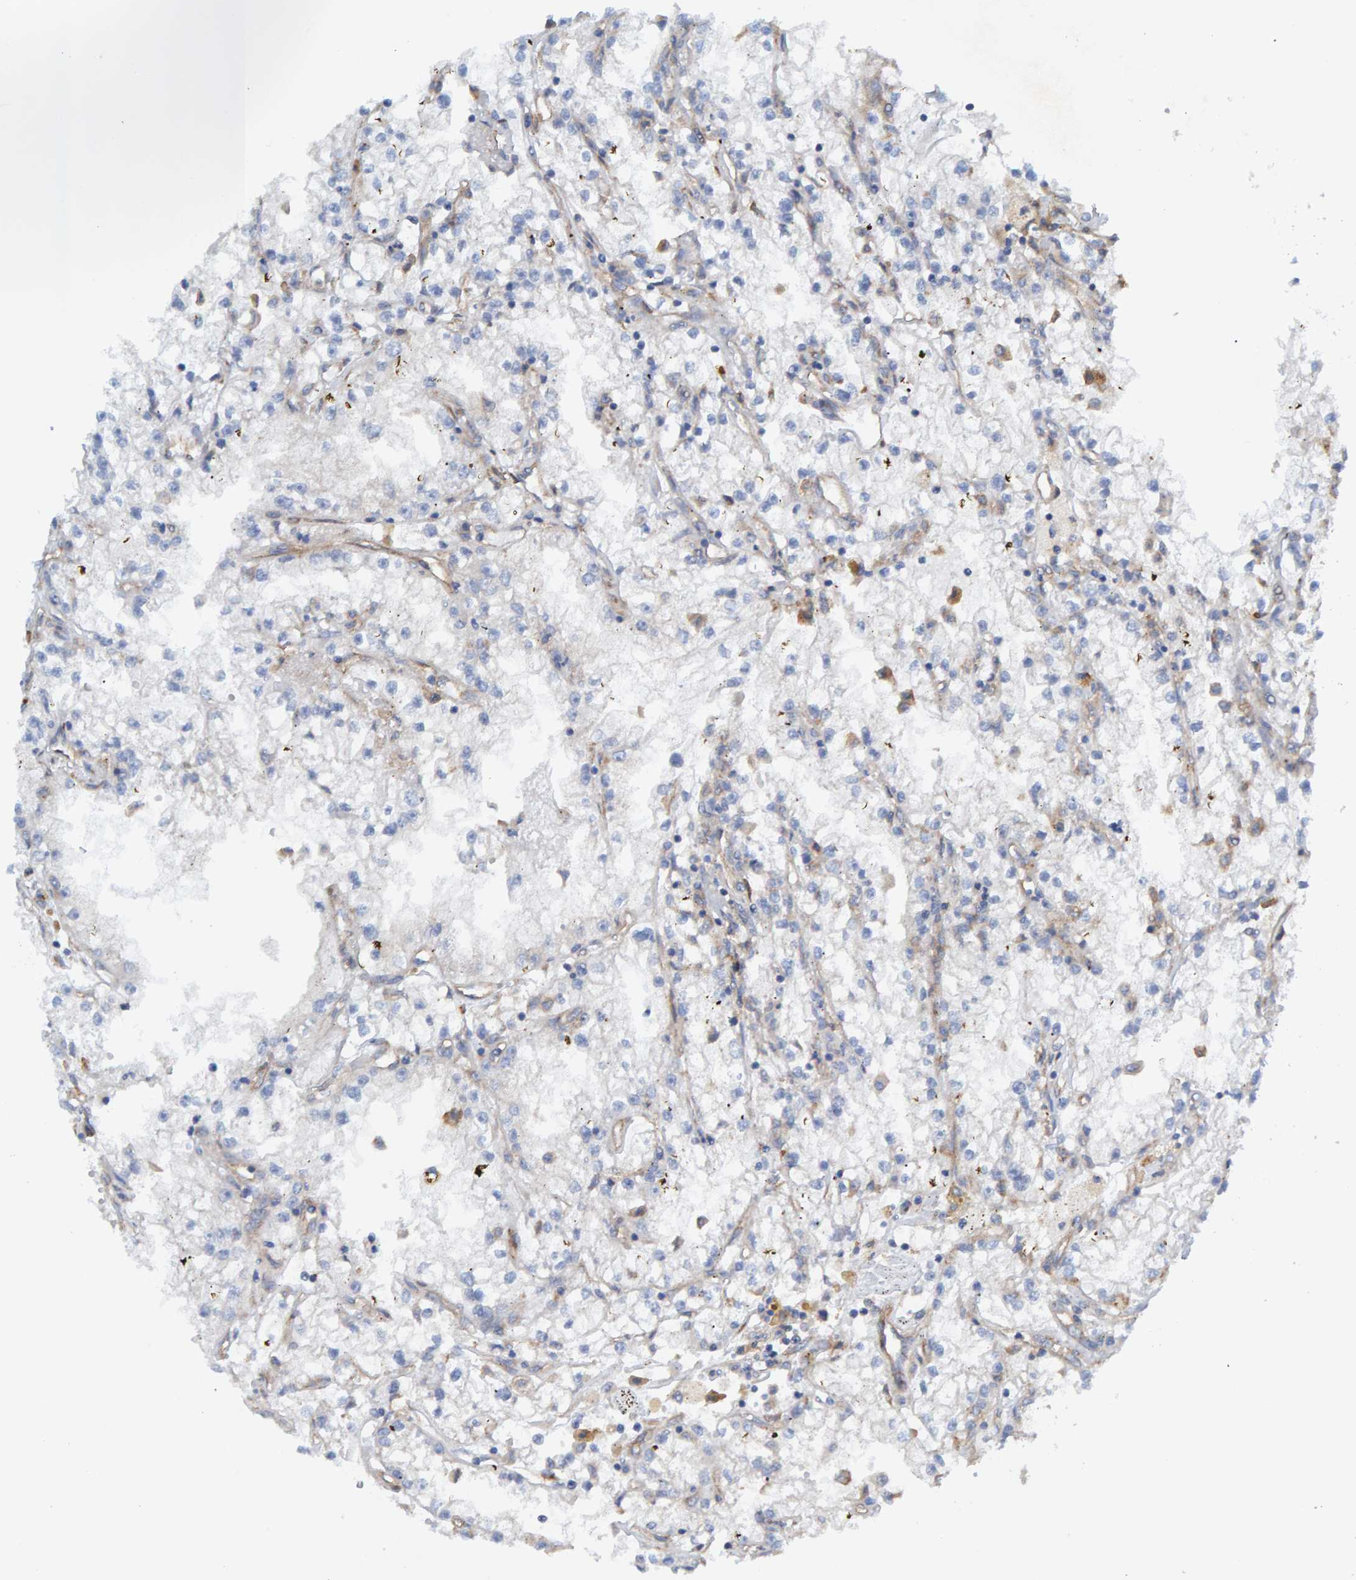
{"staining": {"intensity": "weak", "quantity": "<25%", "location": "cytoplasmic/membranous"}, "tissue": "renal cancer", "cell_type": "Tumor cells", "image_type": "cancer", "snomed": [{"axis": "morphology", "description": "Adenocarcinoma, NOS"}, {"axis": "topography", "description": "Kidney"}], "caption": "Tumor cells show no significant expression in renal cancer.", "gene": "MKLN1", "patient": {"sex": "male", "age": 56}}